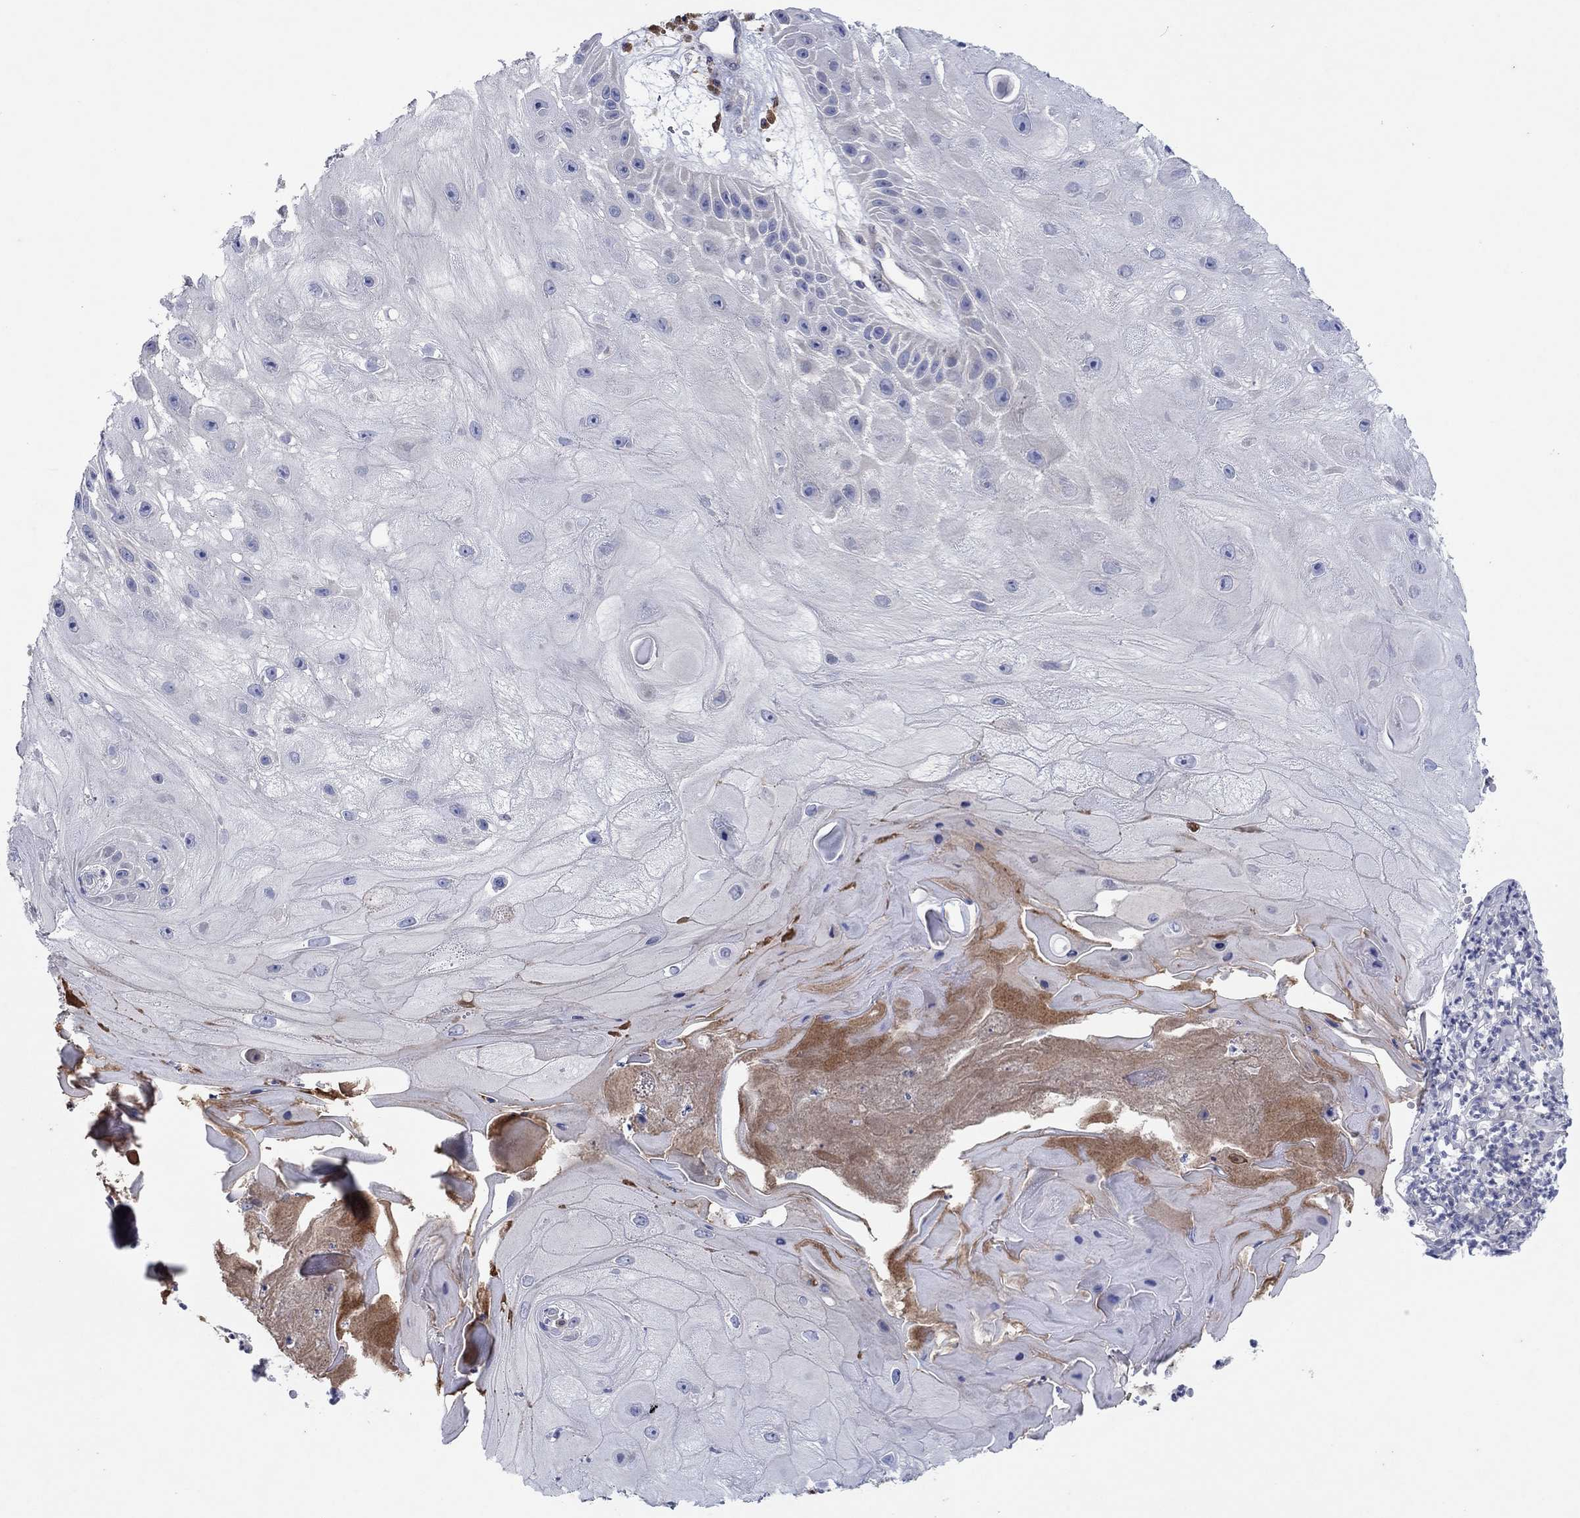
{"staining": {"intensity": "negative", "quantity": "none", "location": "none"}, "tissue": "skin cancer", "cell_type": "Tumor cells", "image_type": "cancer", "snomed": [{"axis": "morphology", "description": "Normal tissue, NOS"}, {"axis": "morphology", "description": "Squamous cell carcinoma, NOS"}, {"axis": "topography", "description": "Skin"}], "caption": "The immunohistochemistry image has no significant positivity in tumor cells of skin cancer tissue.", "gene": "PLCL2", "patient": {"sex": "male", "age": 79}}